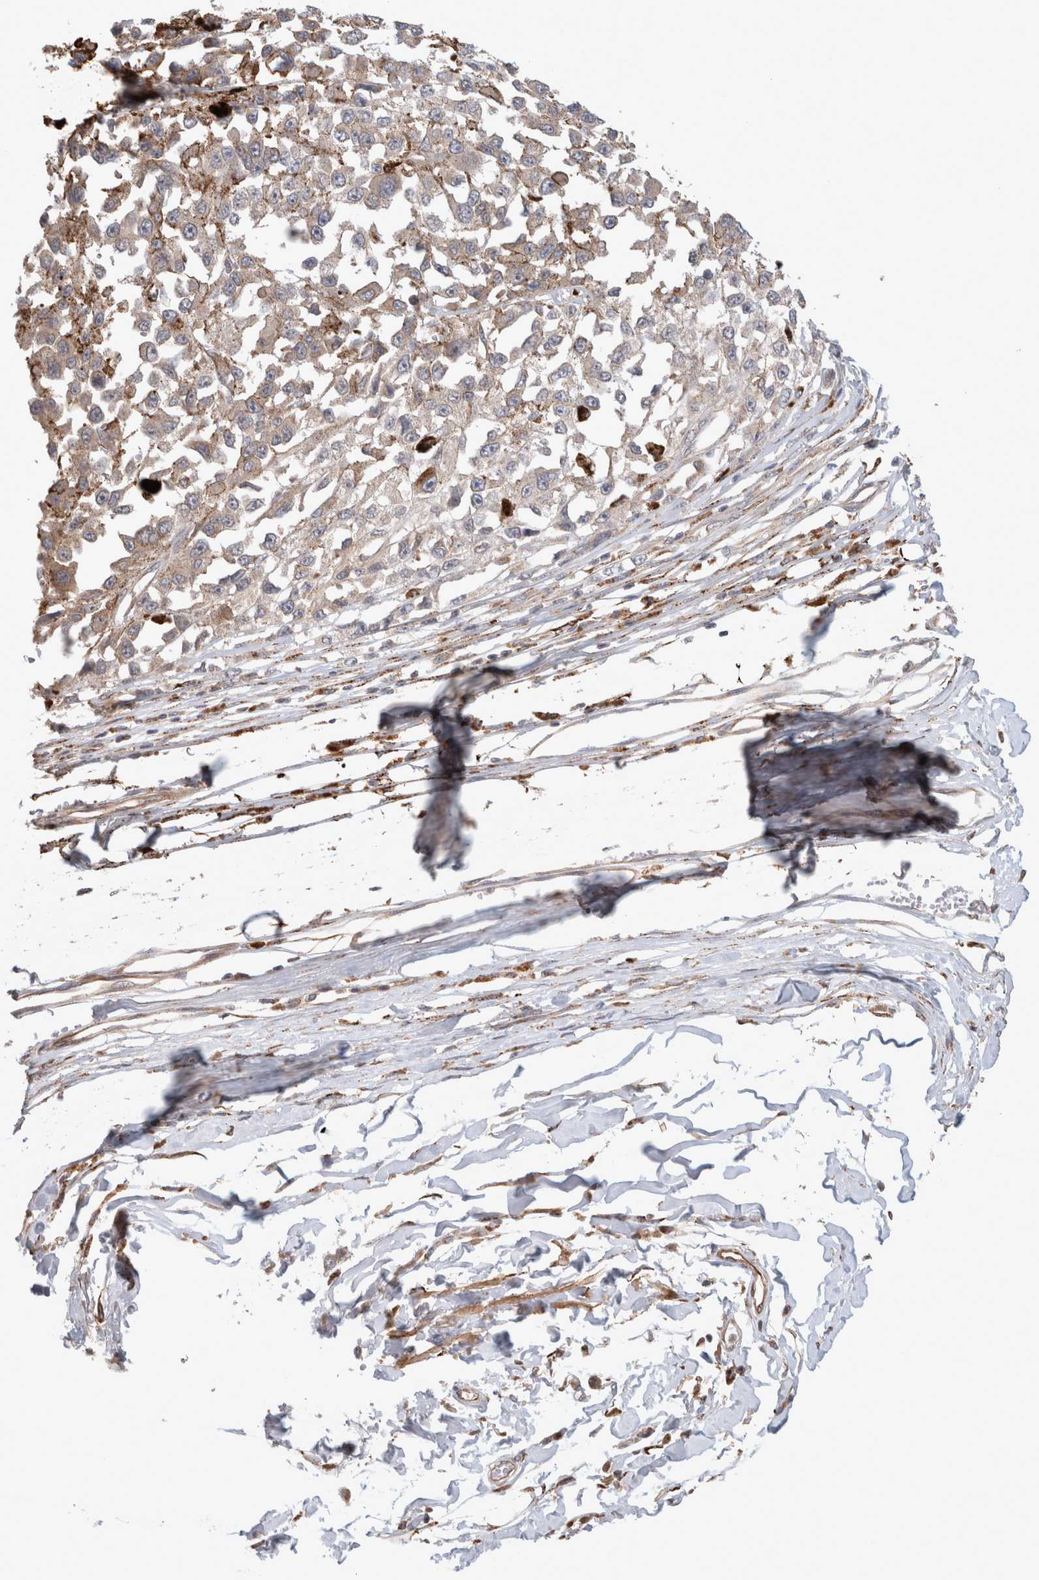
{"staining": {"intensity": "negative", "quantity": "none", "location": "none"}, "tissue": "melanoma", "cell_type": "Tumor cells", "image_type": "cancer", "snomed": [{"axis": "morphology", "description": "Malignant melanoma, Metastatic site"}, {"axis": "topography", "description": "Lymph node"}], "caption": "The immunohistochemistry micrograph has no significant expression in tumor cells of melanoma tissue.", "gene": "HROB", "patient": {"sex": "male", "age": 59}}